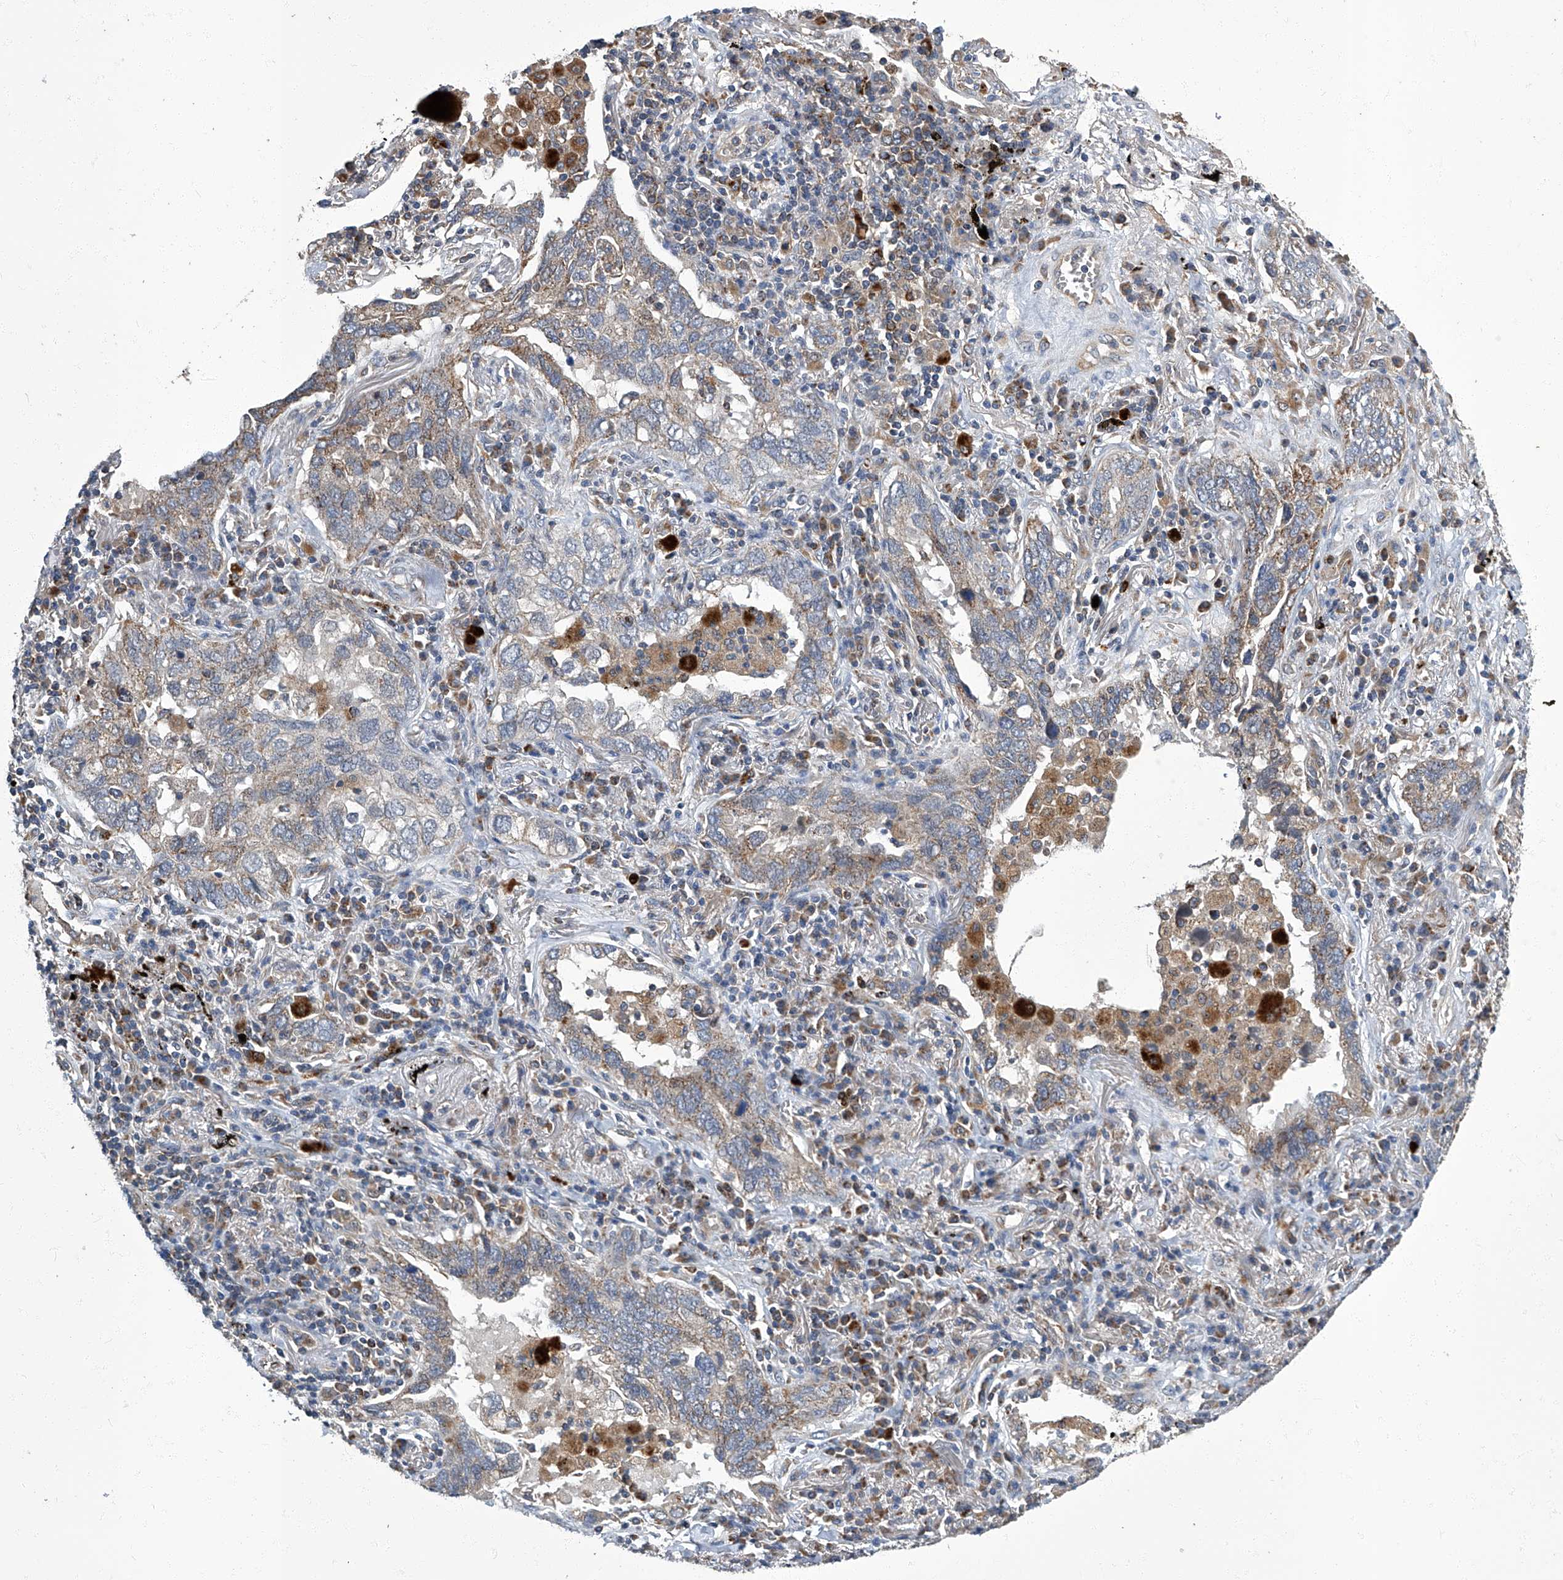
{"staining": {"intensity": "weak", "quantity": "<25%", "location": "cytoplasmic/membranous"}, "tissue": "lung cancer", "cell_type": "Tumor cells", "image_type": "cancer", "snomed": [{"axis": "morphology", "description": "Adenocarcinoma, NOS"}, {"axis": "topography", "description": "Lung"}], "caption": "There is no significant expression in tumor cells of lung cancer (adenocarcinoma). (DAB immunohistochemistry visualized using brightfield microscopy, high magnification).", "gene": "TNFRSF13B", "patient": {"sex": "male", "age": 65}}